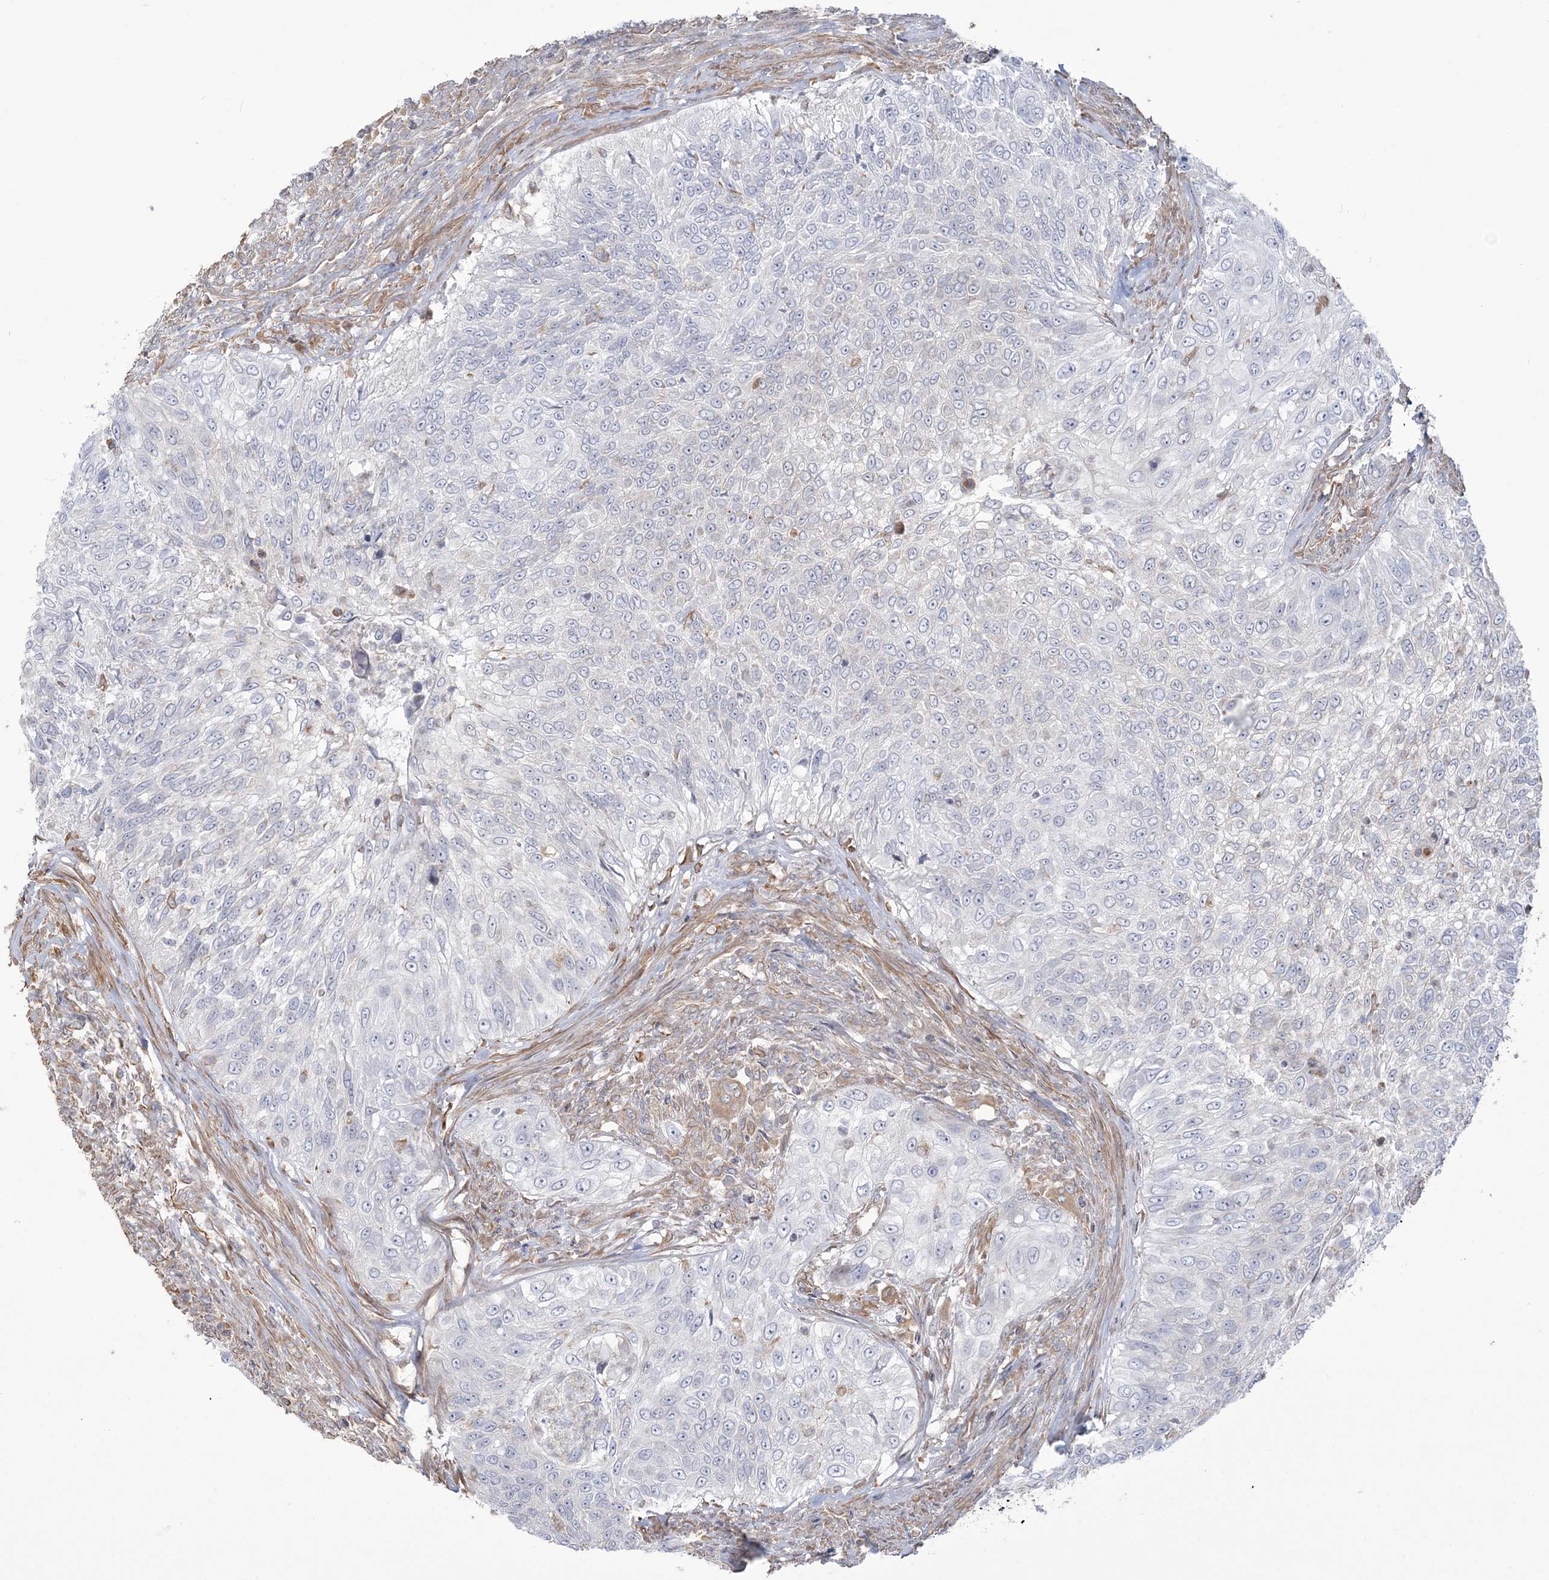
{"staining": {"intensity": "negative", "quantity": "none", "location": "none"}, "tissue": "urothelial cancer", "cell_type": "Tumor cells", "image_type": "cancer", "snomed": [{"axis": "morphology", "description": "Urothelial carcinoma, High grade"}, {"axis": "topography", "description": "Urinary bladder"}], "caption": "Protein analysis of urothelial carcinoma (high-grade) exhibits no significant expression in tumor cells. Brightfield microscopy of immunohistochemistry stained with DAB (3,3'-diaminobenzidine) (brown) and hematoxylin (blue), captured at high magnification.", "gene": "ZNF821", "patient": {"sex": "female", "age": 60}}